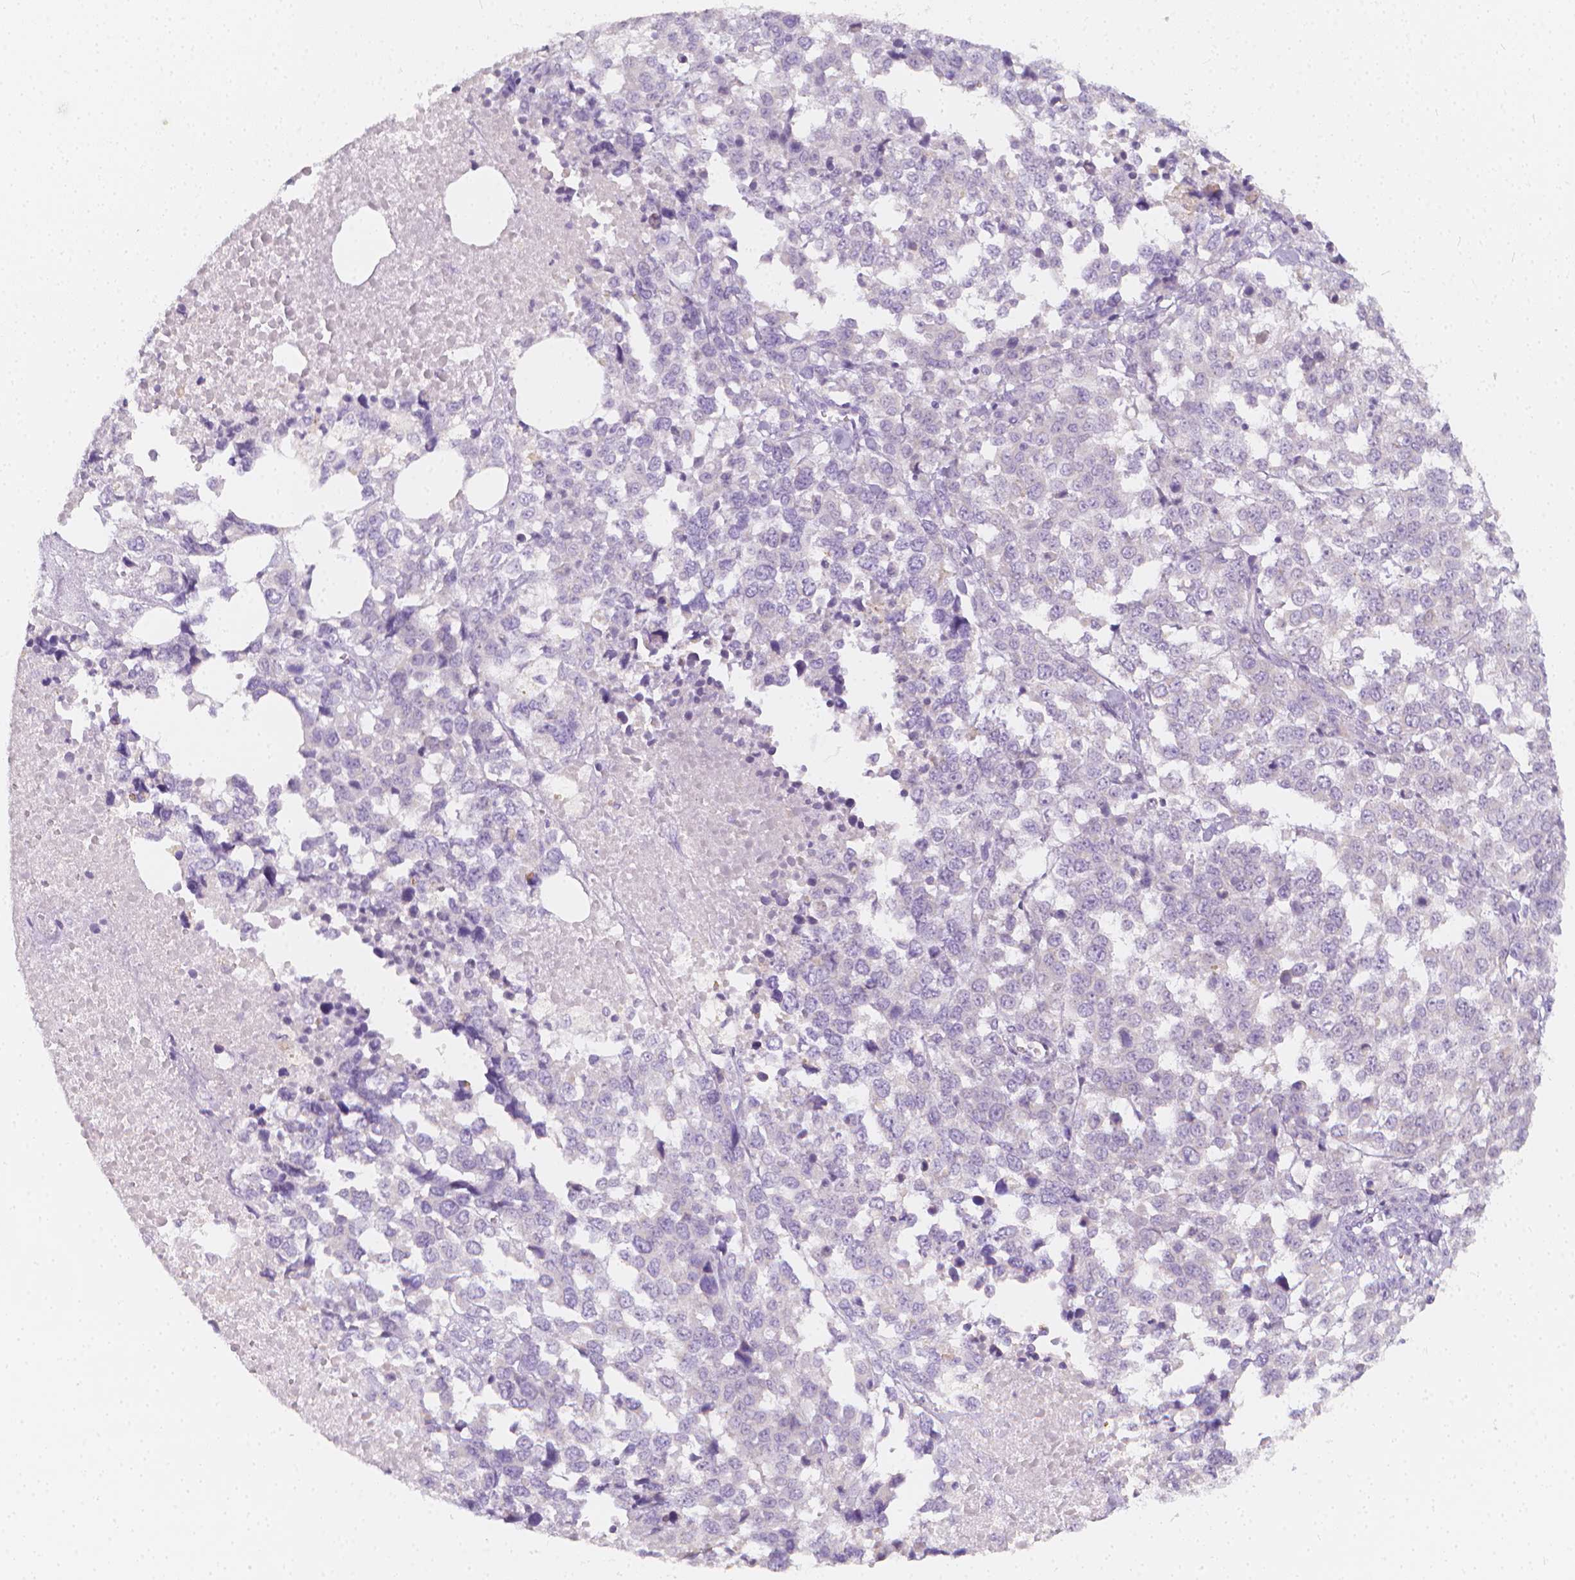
{"staining": {"intensity": "negative", "quantity": "none", "location": "none"}, "tissue": "melanoma", "cell_type": "Tumor cells", "image_type": "cancer", "snomed": [{"axis": "morphology", "description": "Malignant melanoma, Metastatic site"}, {"axis": "topography", "description": "Skin"}], "caption": "Protein analysis of malignant melanoma (metastatic site) displays no significant positivity in tumor cells.", "gene": "RBFOX1", "patient": {"sex": "male", "age": 84}}